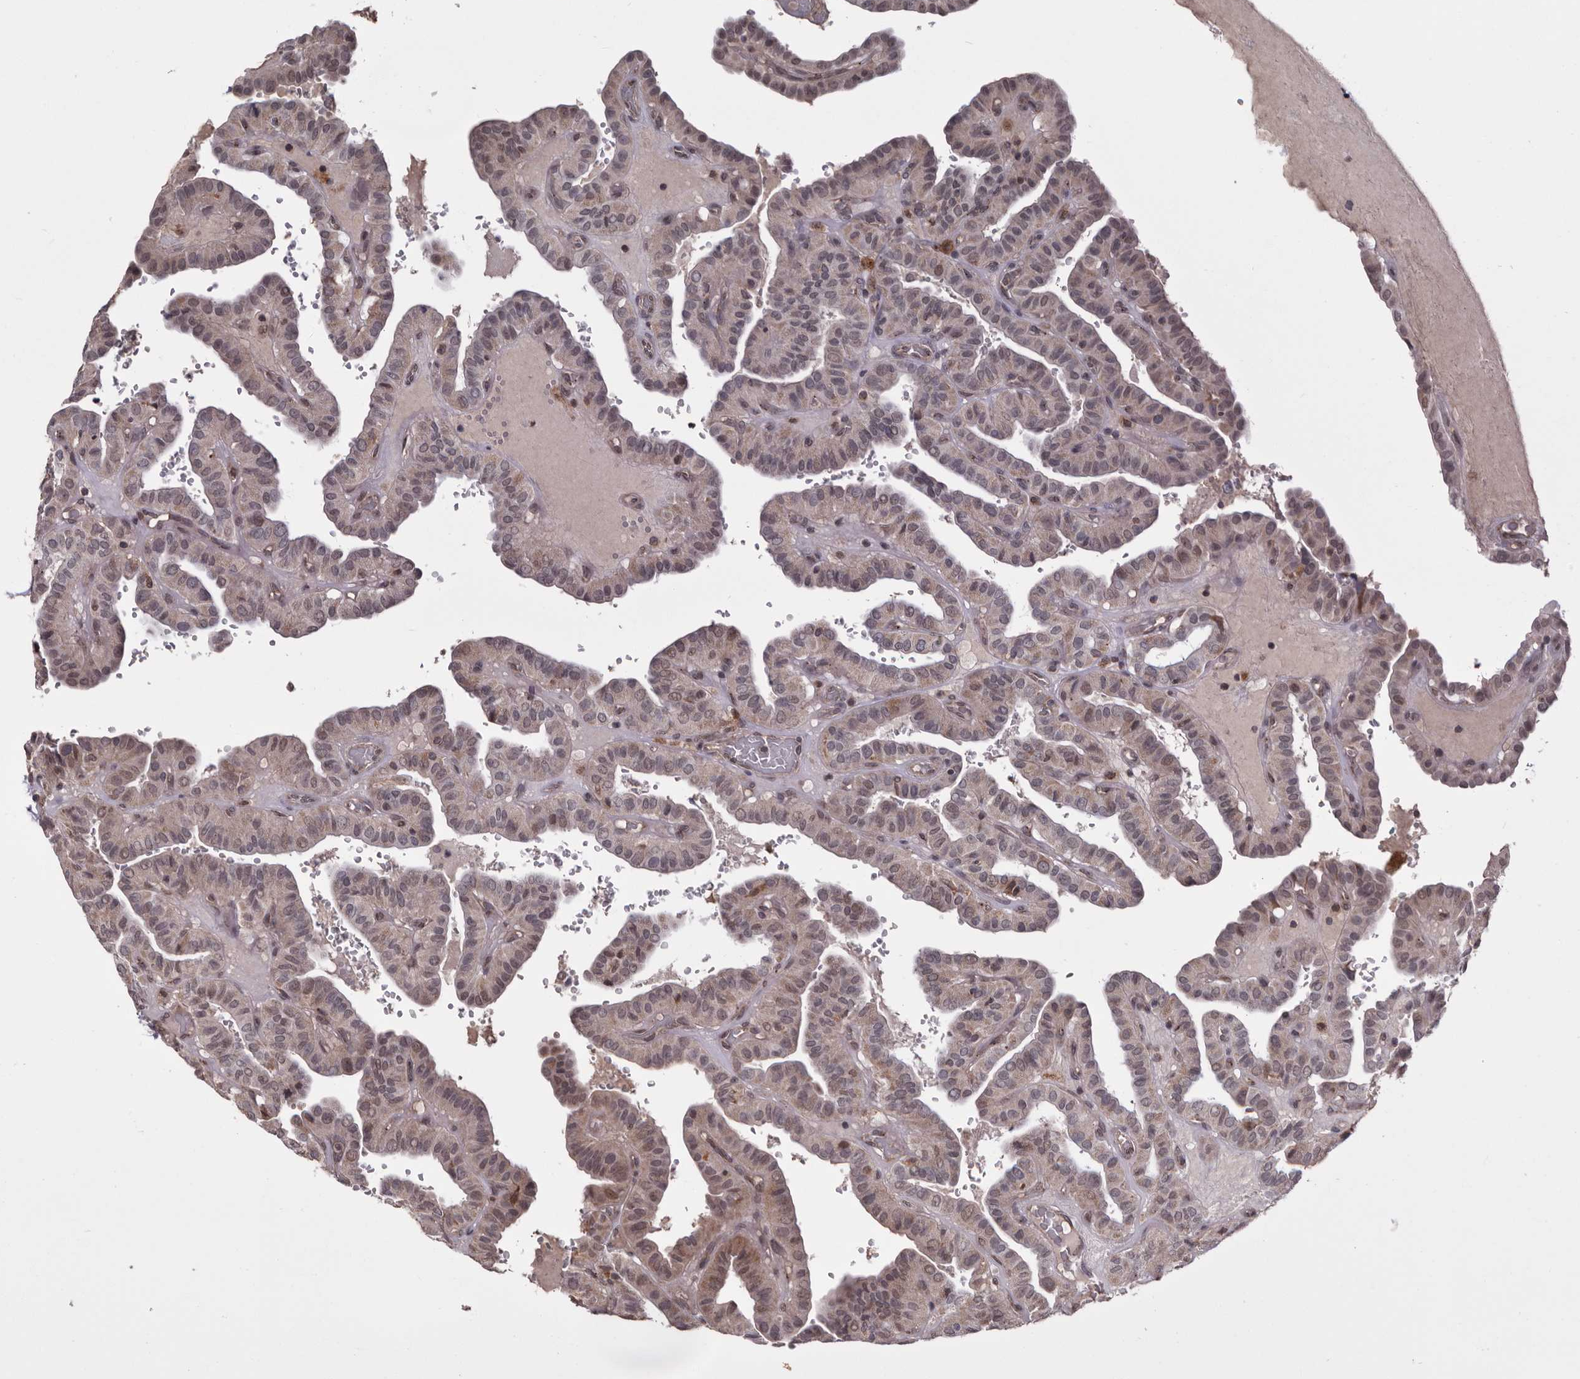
{"staining": {"intensity": "weak", "quantity": "25%-75%", "location": "cytoplasmic/membranous,nuclear"}, "tissue": "thyroid cancer", "cell_type": "Tumor cells", "image_type": "cancer", "snomed": [{"axis": "morphology", "description": "Papillary adenocarcinoma, NOS"}, {"axis": "topography", "description": "Thyroid gland"}], "caption": "A micrograph showing weak cytoplasmic/membranous and nuclear positivity in approximately 25%-75% of tumor cells in thyroid papillary adenocarcinoma, as visualized by brown immunohistochemical staining.", "gene": "MOGAT2", "patient": {"sex": "male", "age": 77}}